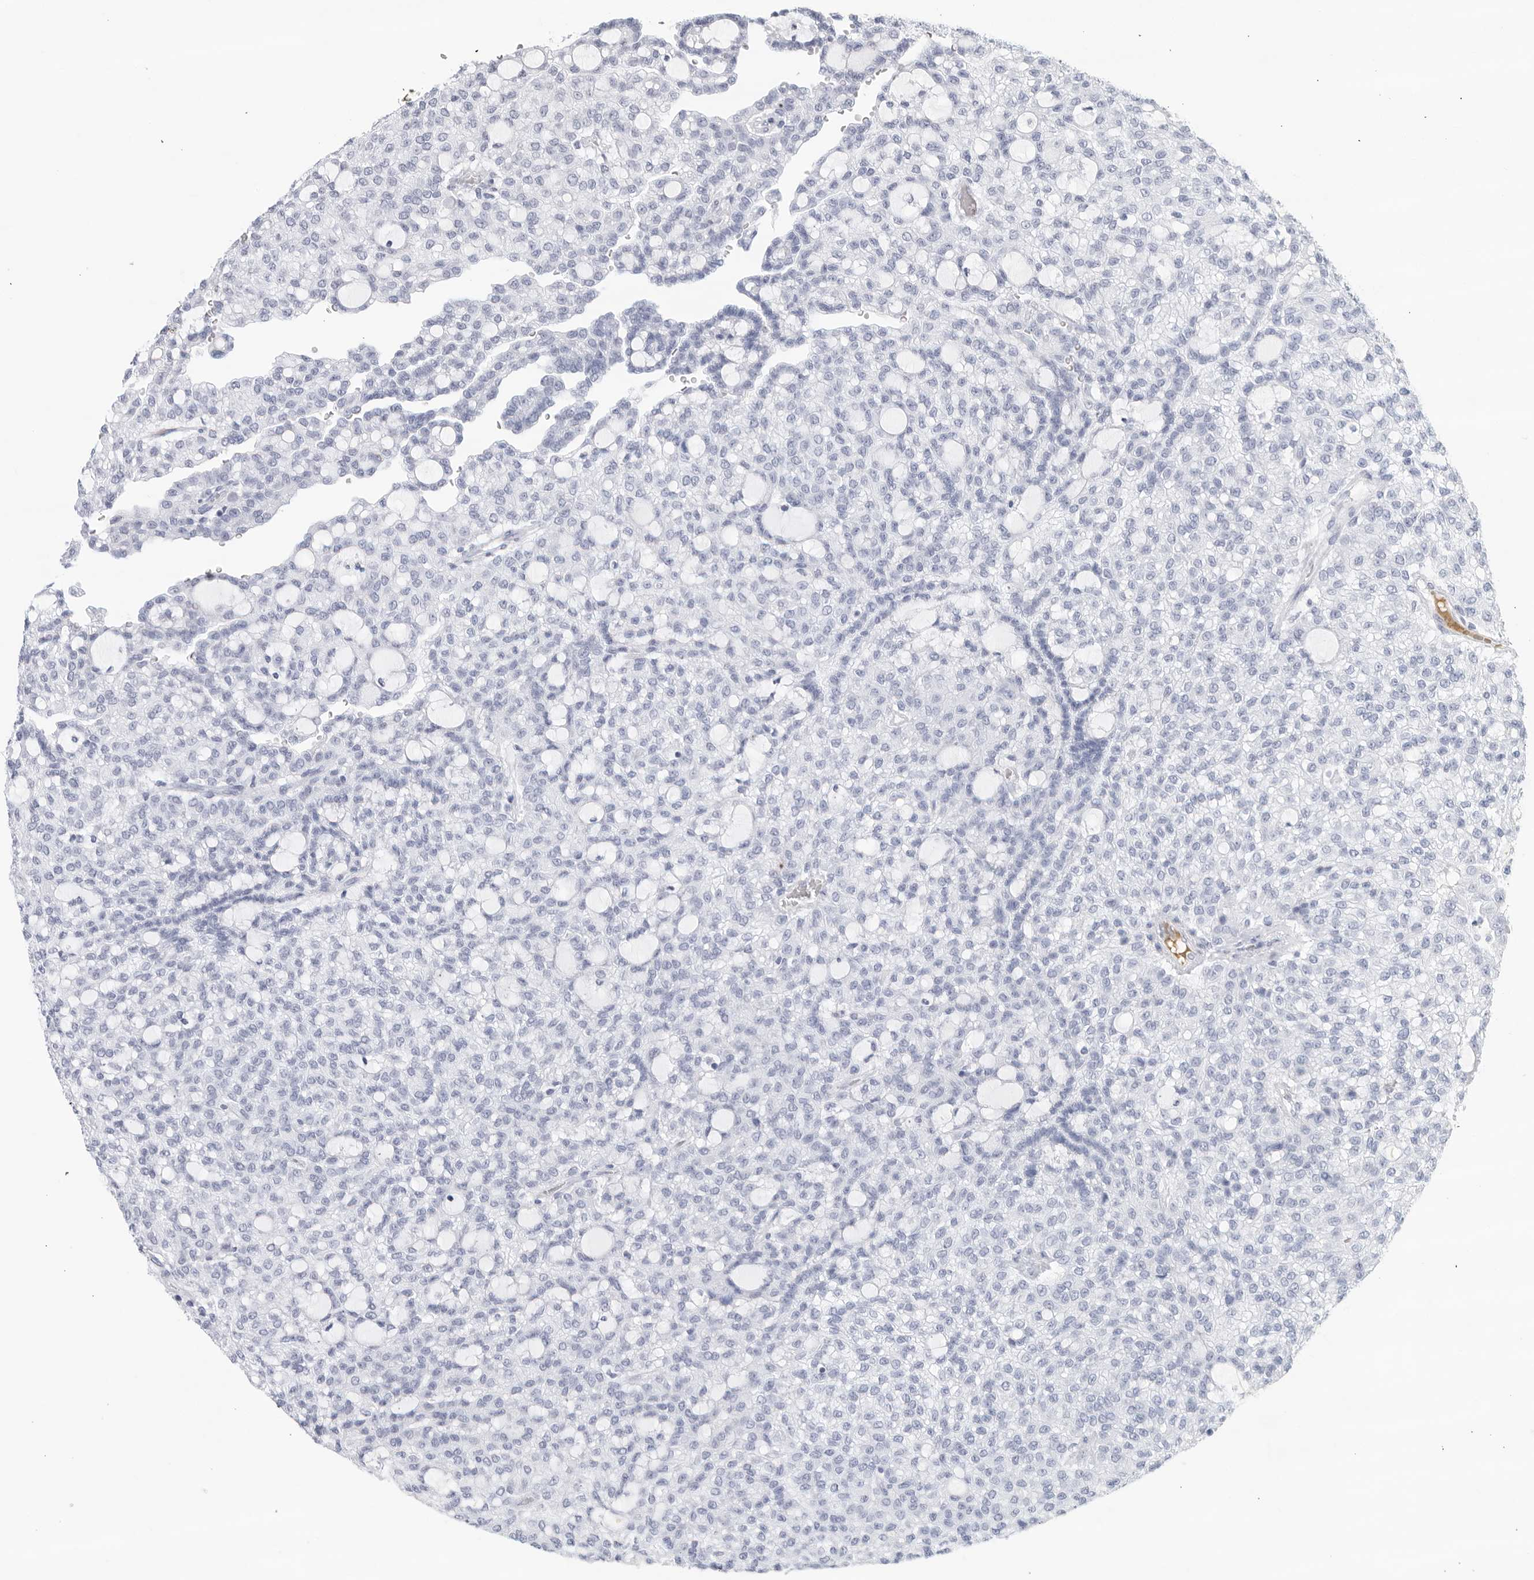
{"staining": {"intensity": "negative", "quantity": "none", "location": "none"}, "tissue": "renal cancer", "cell_type": "Tumor cells", "image_type": "cancer", "snomed": [{"axis": "morphology", "description": "Adenocarcinoma, NOS"}, {"axis": "topography", "description": "Kidney"}], "caption": "Immunohistochemistry (IHC) histopathology image of neoplastic tissue: human renal cancer (adenocarcinoma) stained with DAB shows no significant protein staining in tumor cells.", "gene": "FGG", "patient": {"sex": "male", "age": 63}}